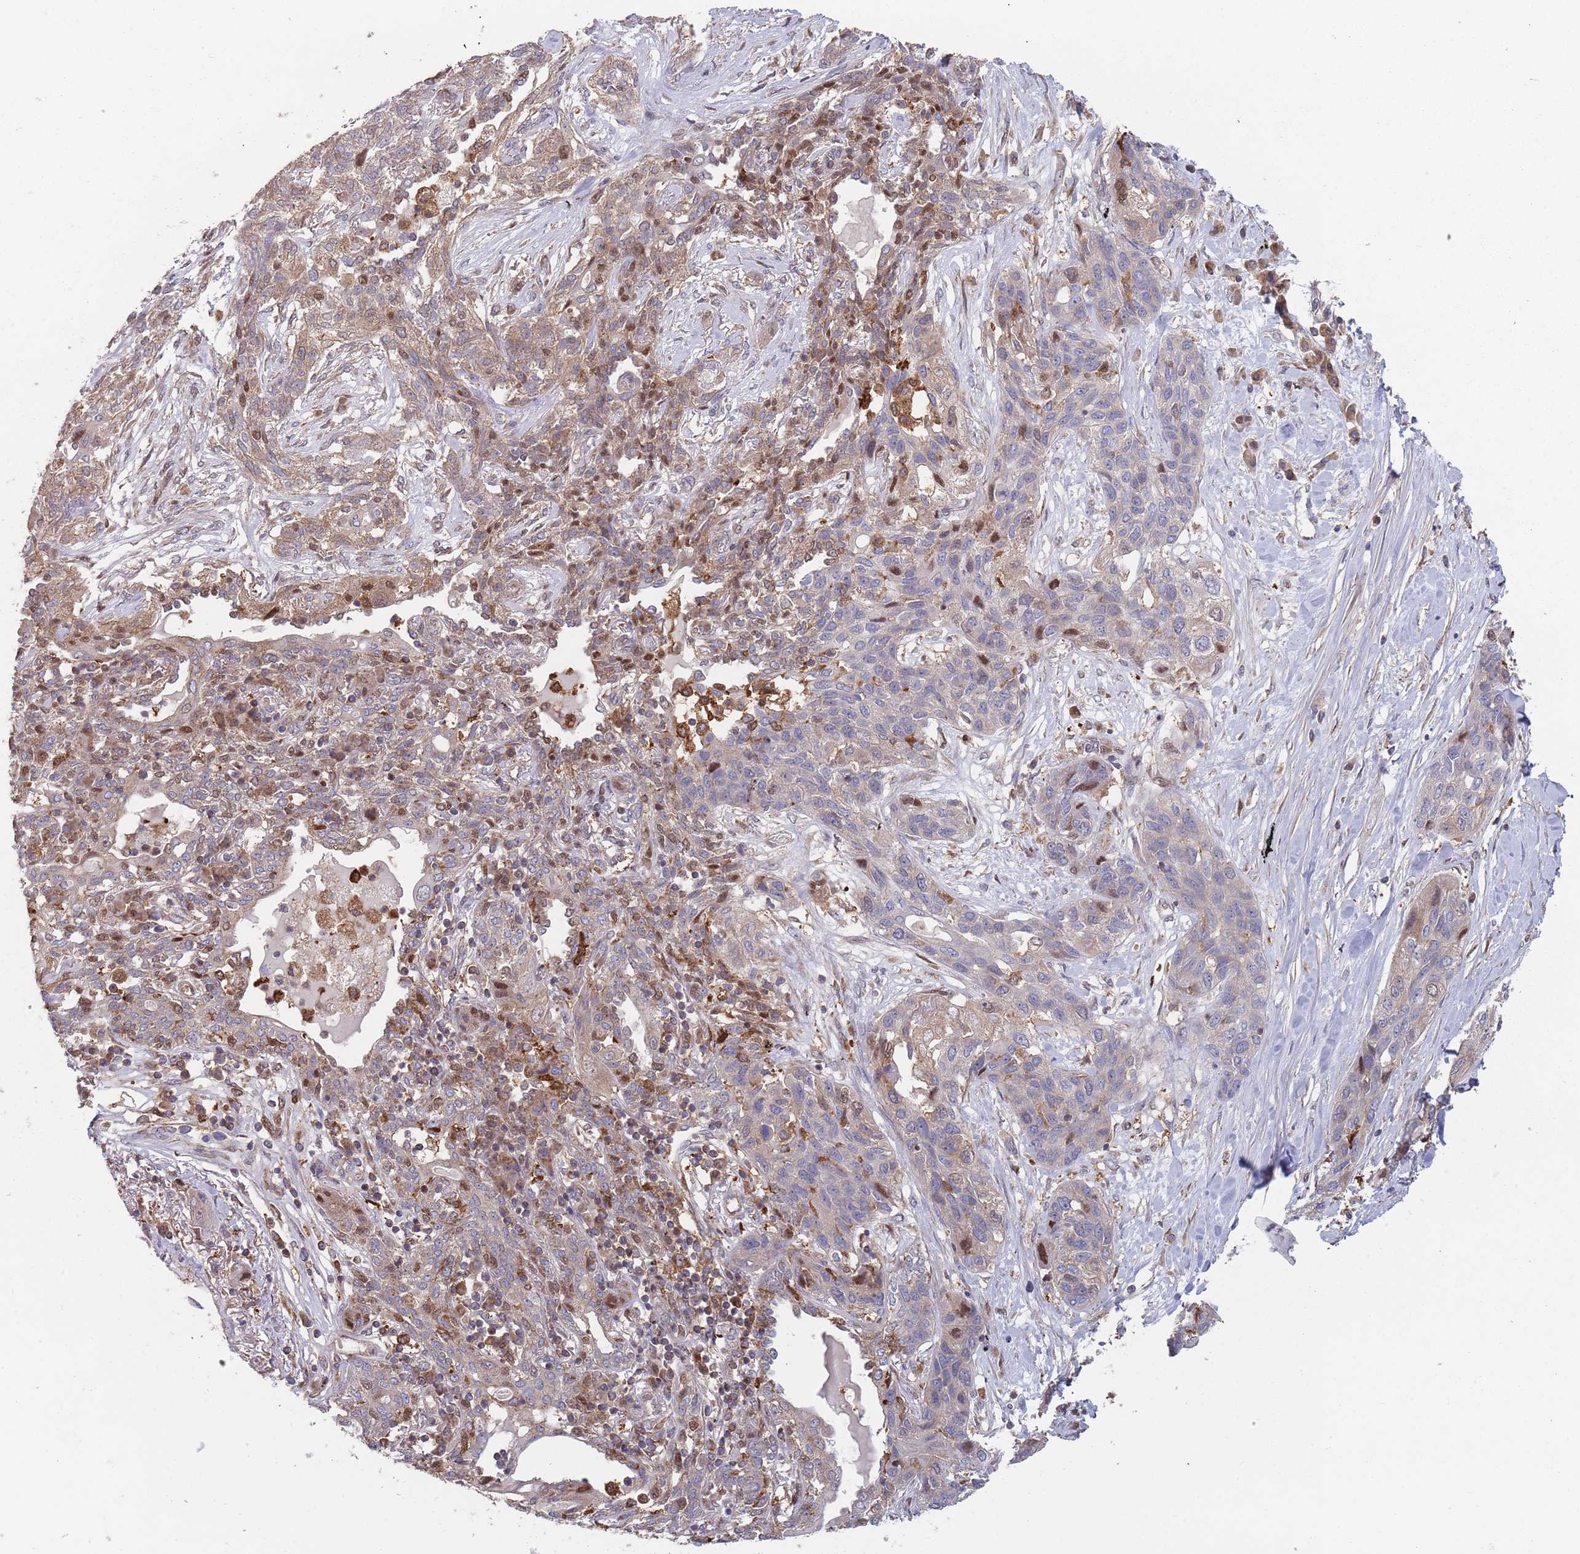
{"staining": {"intensity": "weak", "quantity": "25%-75%", "location": "cytoplasmic/membranous"}, "tissue": "lung cancer", "cell_type": "Tumor cells", "image_type": "cancer", "snomed": [{"axis": "morphology", "description": "Squamous cell carcinoma, NOS"}, {"axis": "topography", "description": "Lung"}], "caption": "Protein analysis of lung cancer tissue exhibits weak cytoplasmic/membranous staining in approximately 25%-75% of tumor cells.", "gene": "GDI2", "patient": {"sex": "female", "age": 70}}